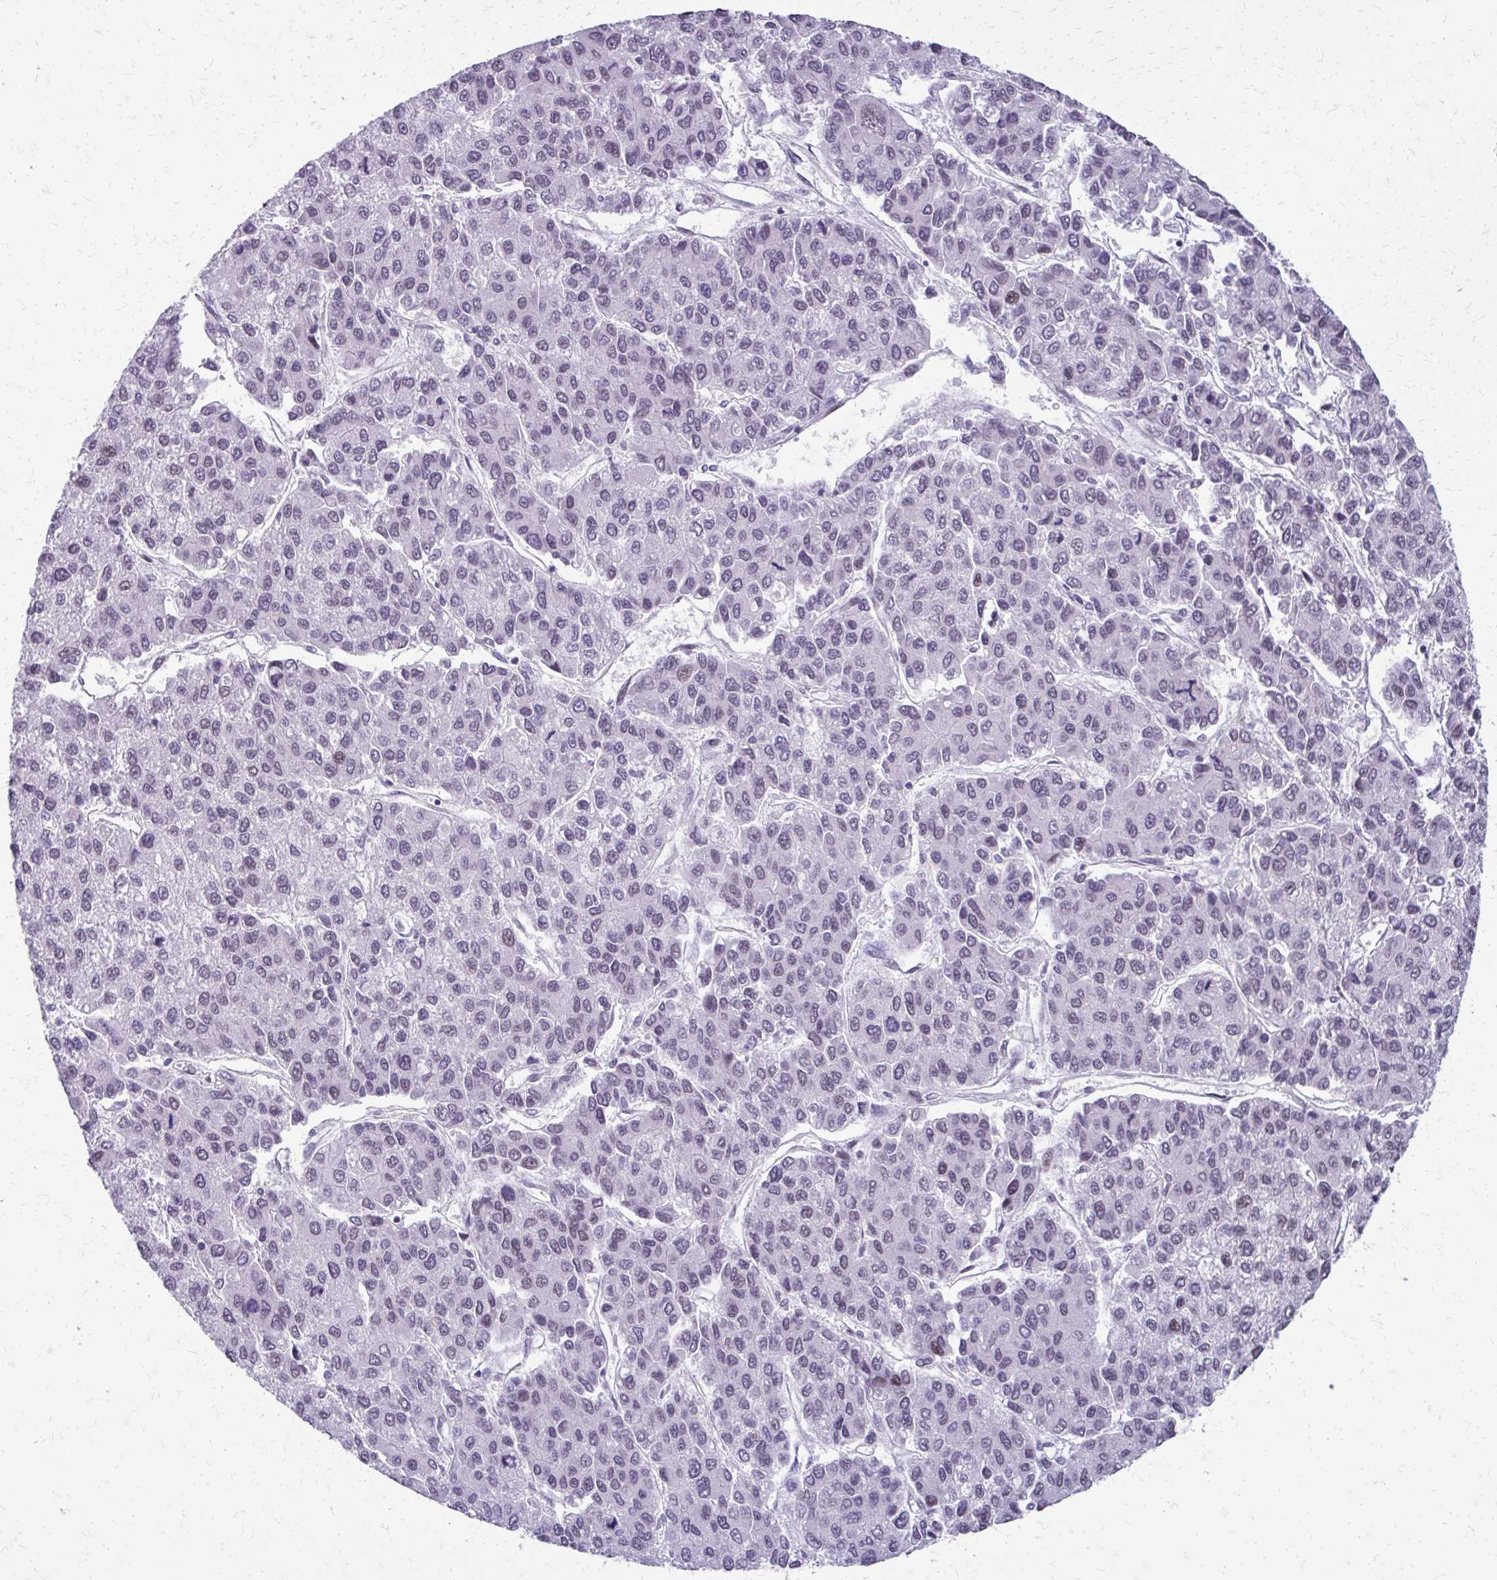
{"staining": {"intensity": "negative", "quantity": "none", "location": "none"}, "tissue": "liver cancer", "cell_type": "Tumor cells", "image_type": "cancer", "snomed": [{"axis": "morphology", "description": "Carcinoma, Hepatocellular, NOS"}, {"axis": "topography", "description": "Liver"}], "caption": "A high-resolution histopathology image shows immunohistochemistry (IHC) staining of hepatocellular carcinoma (liver), which shows no significant positivity in tumor cells. The staining is performed using DAB brown chromogen with nuclei counter-stained in using hematoxylin.", "gene": "SS18", "patient": {"sex": "female", "age": 66}}